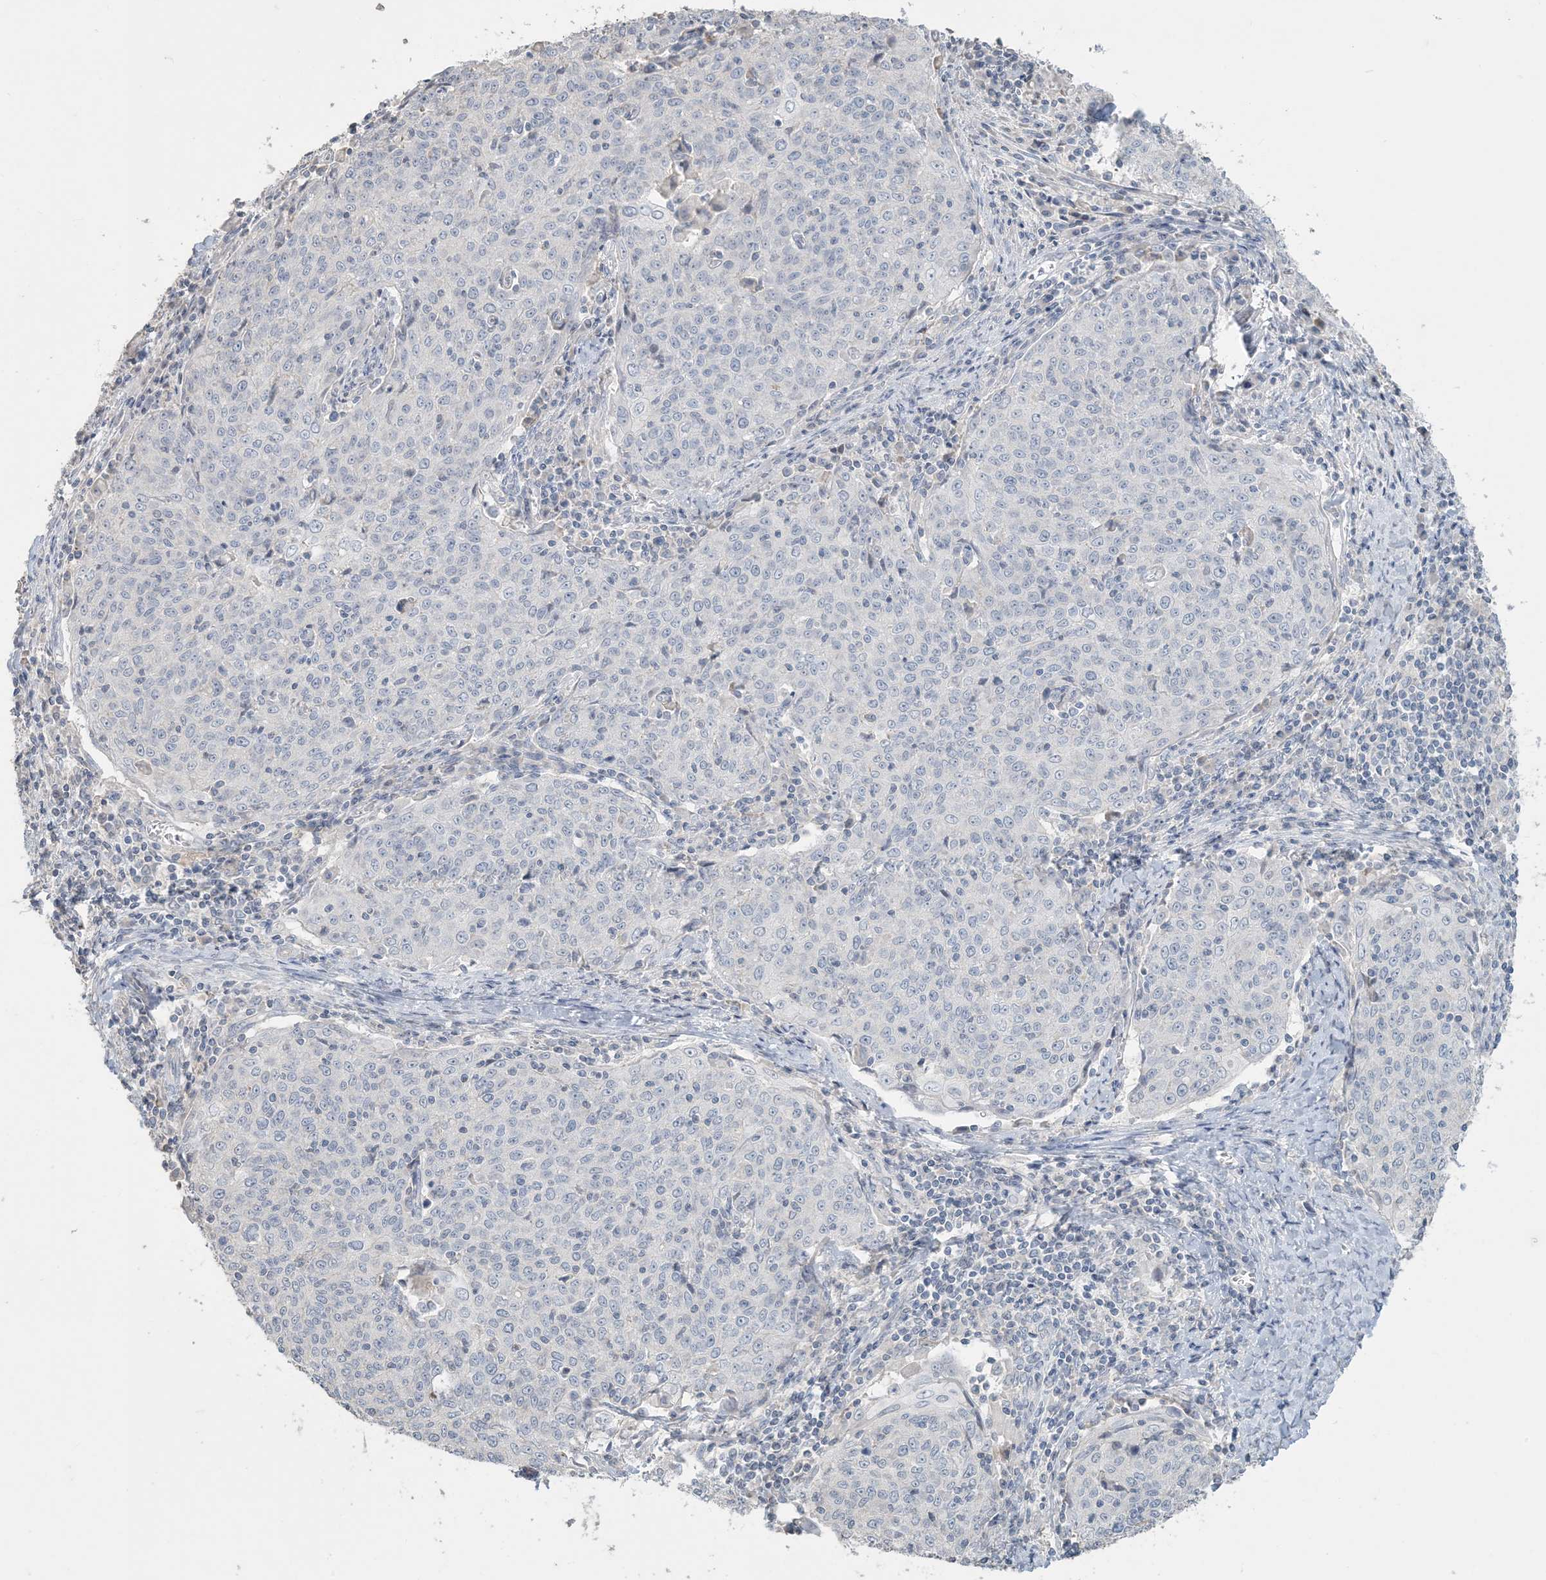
{"staining": {"intensity": "negative", "quantity": "none", "location": "none"}, "tissue": "cervical cancer", "cell_type": "Tumor cells", "image_type": "cancer", "snomed": [{"axis": "morphology", "description": "Squamous cell carcinoma, NOS"}, {"axis": "topography", "description": "Cervix"}], "caption": "A micrograph of cervical cancer (squamous cell carcinoma) stained for a protein shows no brown staining in tumor cells. Nuclei are stained in blue.", "gene": "NPHS2", "patient": {"sex": "female", "age": 48}}